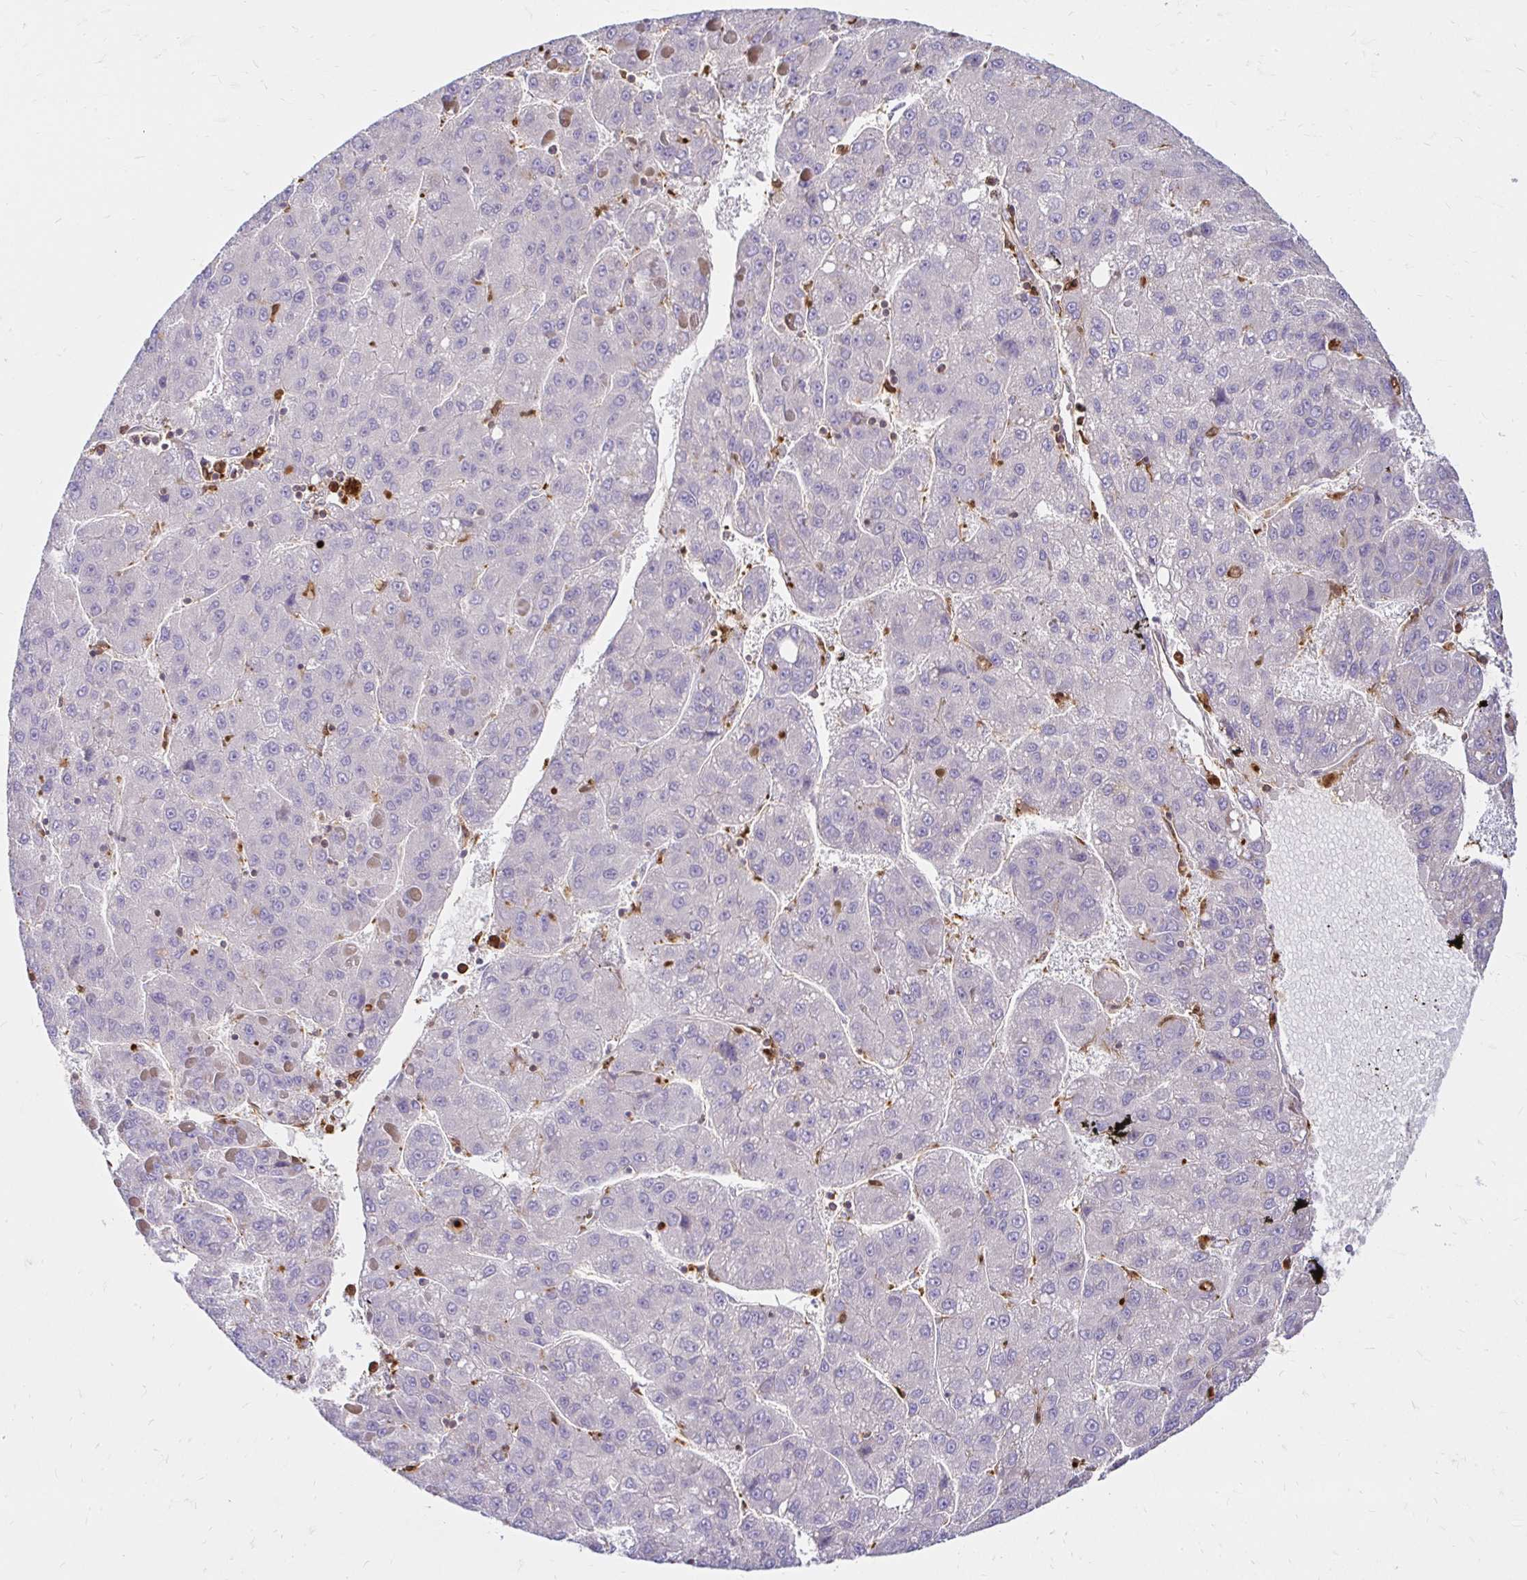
{"staining": {"intensity": "negative", "quantity": "none", "location": "none"}, "tissue": "liver cancer", "cell_type": "Tumor cells", "image_type": "cancer", "snomed": [{"axis": "morphology", "description": "Carcinoma, Hepatocellular, NOS"}, {"axis": "topography", "description": "Liver"}], "caption": "Image shows no protein expression in tumor cells of hepatocellular carcinoma (liver) tissue.", "gene": "PYCARD", "patient": {"sex": "female", "age": 82}}